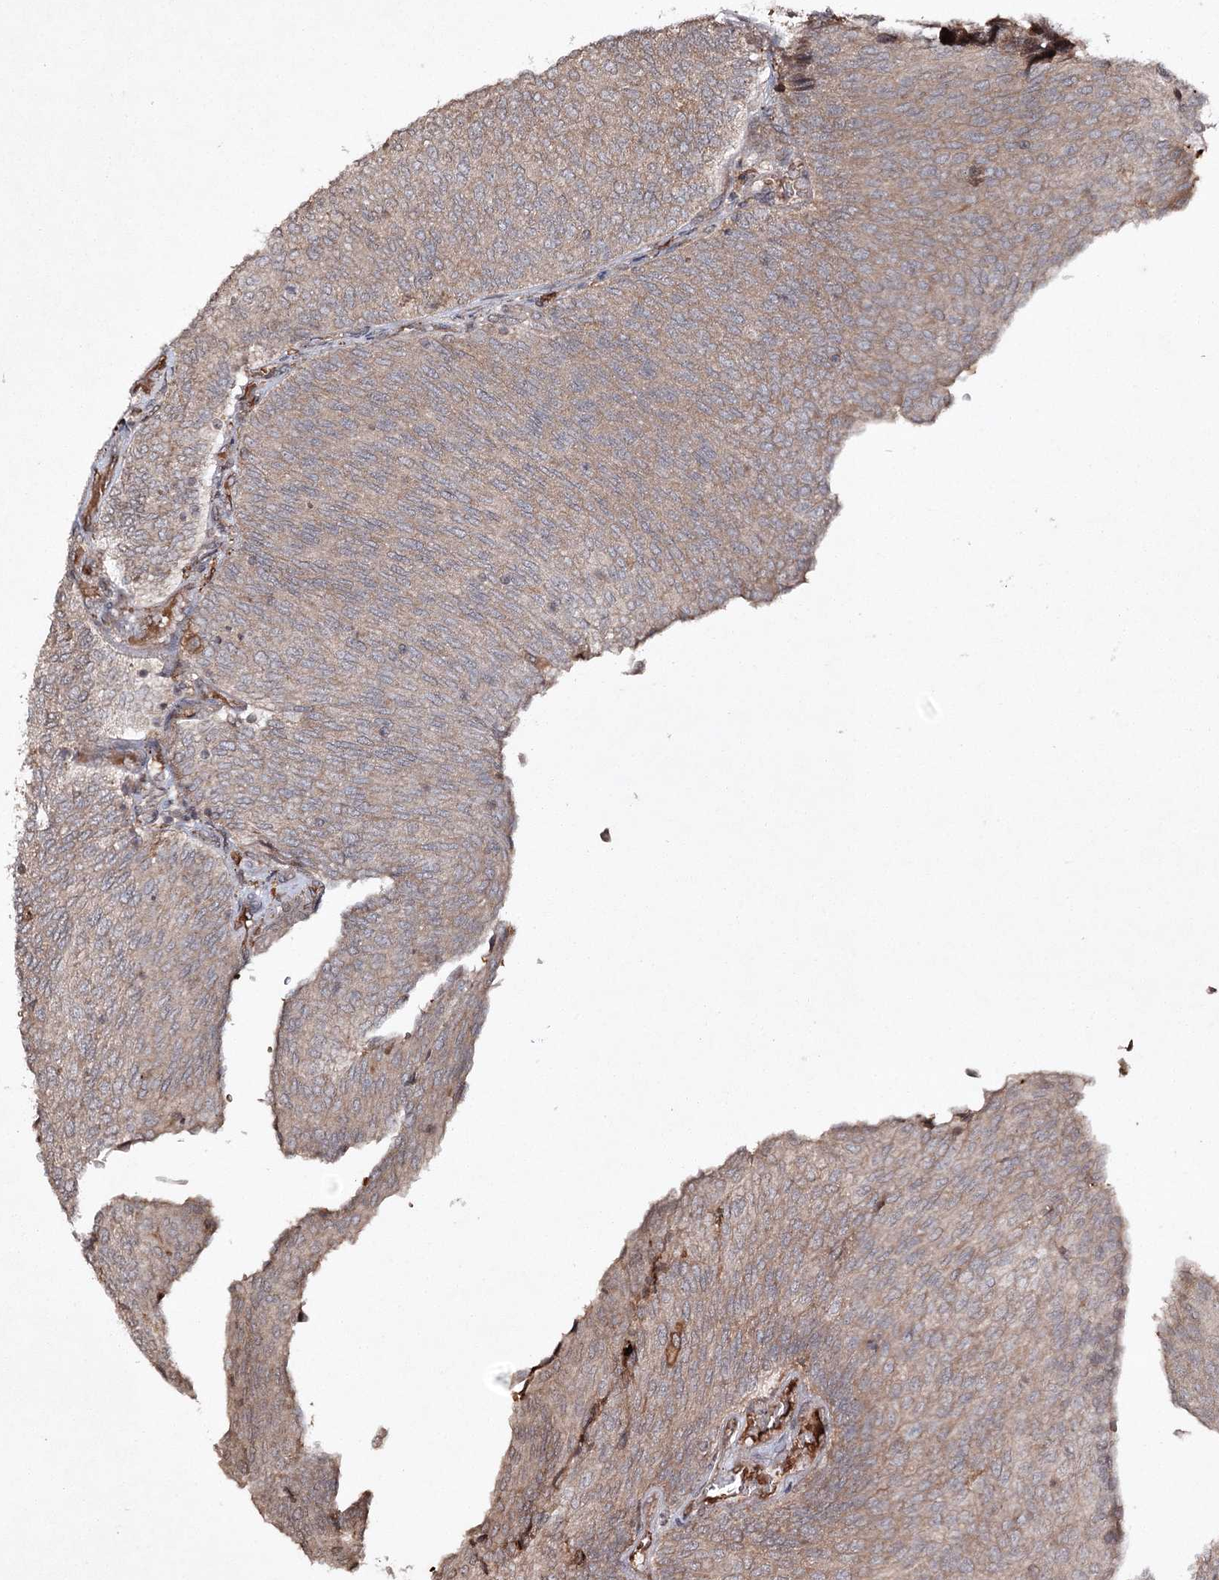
{"staining": {"intensity": "weak", "quantity": "<25%", "location": "cytoplasmic/membranous"}, "tissue": "urothelial cancer", "cell_type": "Tumor cells", "image_type": "cancer", "snomed": [{"axis": "morphology", "description": "Urothelial carcinoma, Low grade"}, {"axis": "topography", "description": "Urinary bladder"}], "caption": "This is a image of immunohistochemistry staining of urothelial cancer, which shows no staining in tumor cells.", "gene": "CYP2B6", "patient": {"sex": "female", "age": 79}}